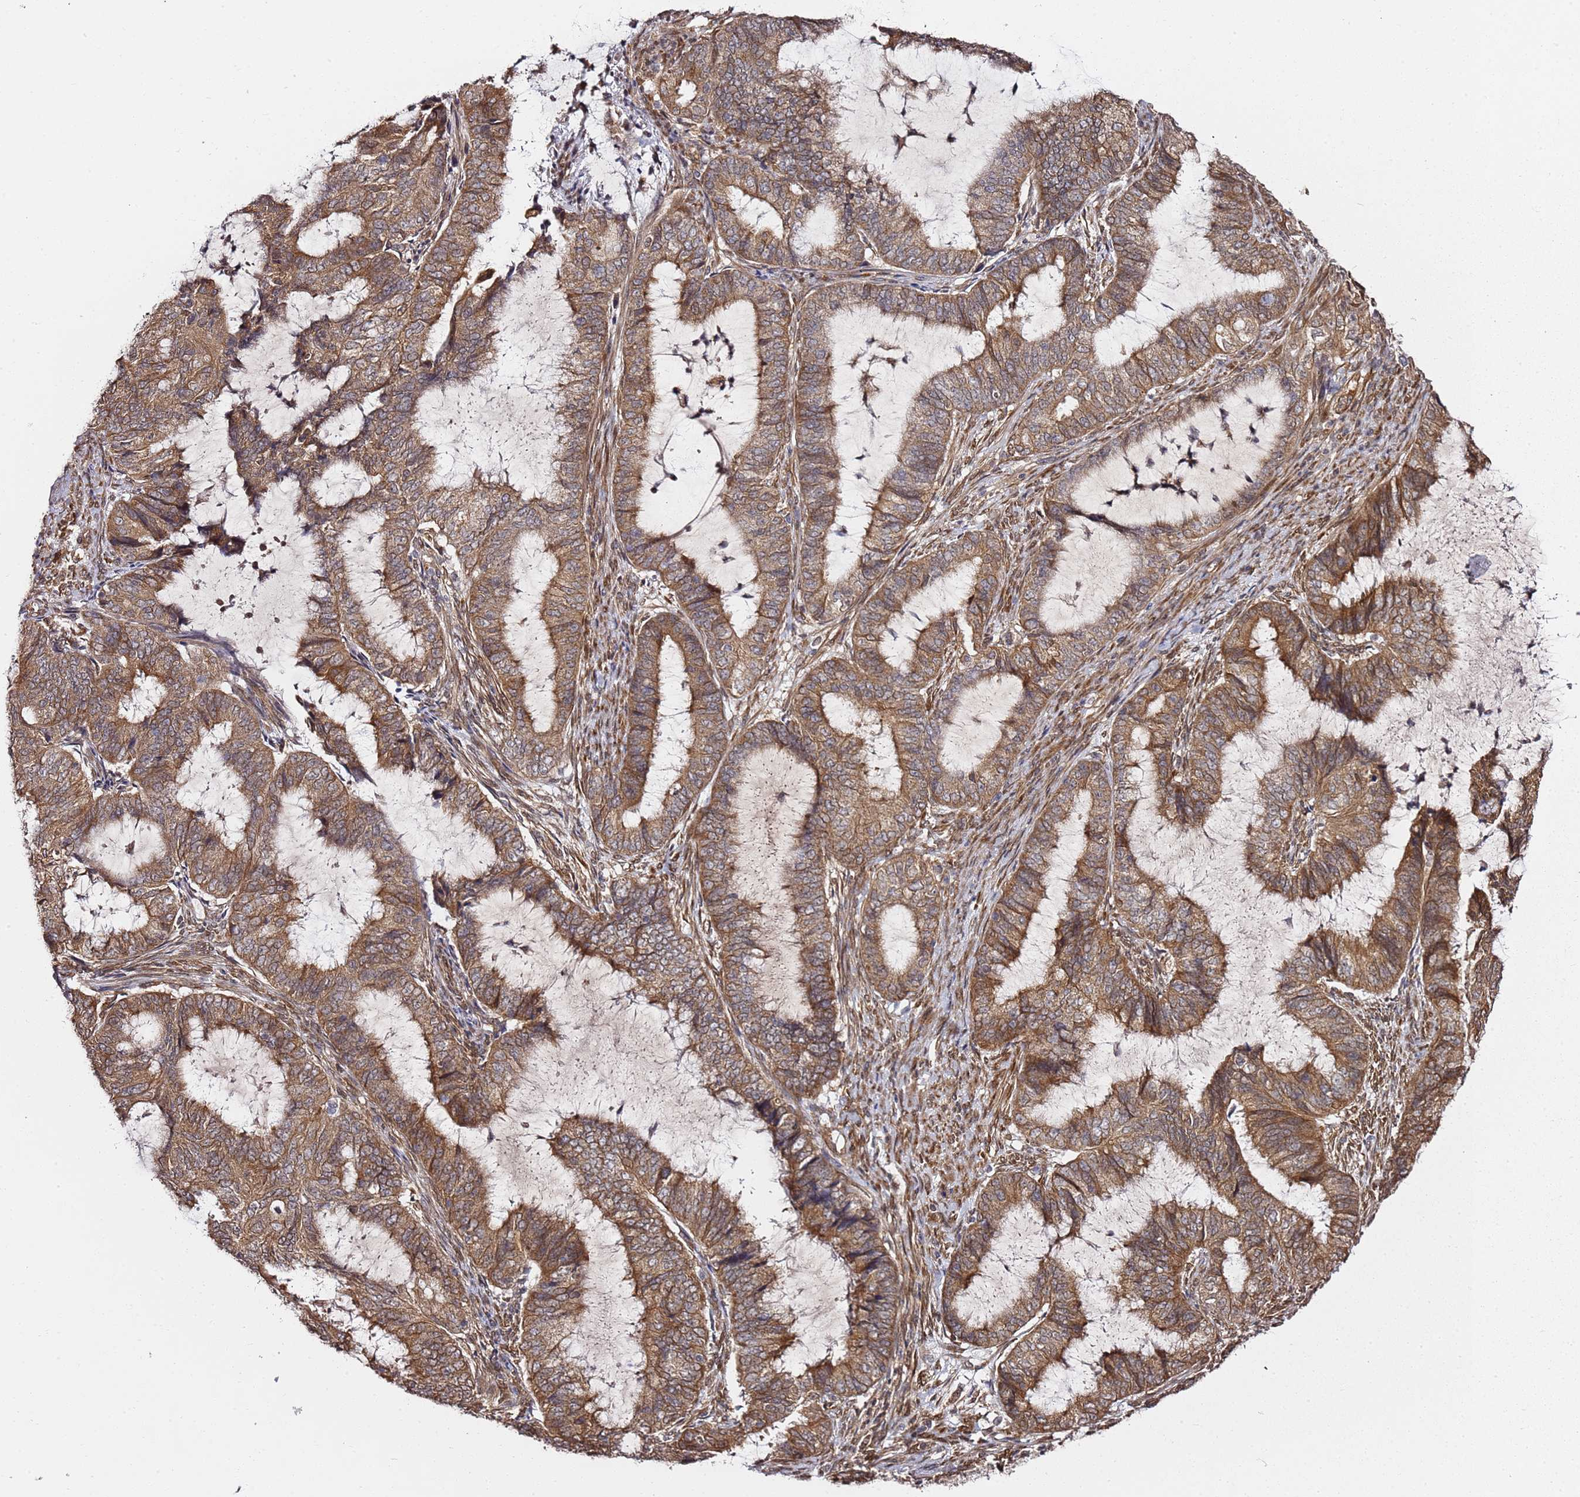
{"staining": {"intensity": "moderate", "quantity": ">75%", "location": "cytoplasmic/membranous"}, "tissue": "endometrial cancer", "cell_type": "Tumor cells", "image_type": "cancer", "snomed": [{"axis": "morphology", "description": "Adenocarcinoma, NOS"}, {"axis": "topography", "description": "Endometrium"}], "caption": "This micrograph exhibits immunohistochemistry staining of human endometrial cancer, with medium moderate cytoplasmic/membranous positivity in approximately >75% of tumor cells.", "gene": "PRKAB2", "patient": {"sex": "female", "age": 51}}